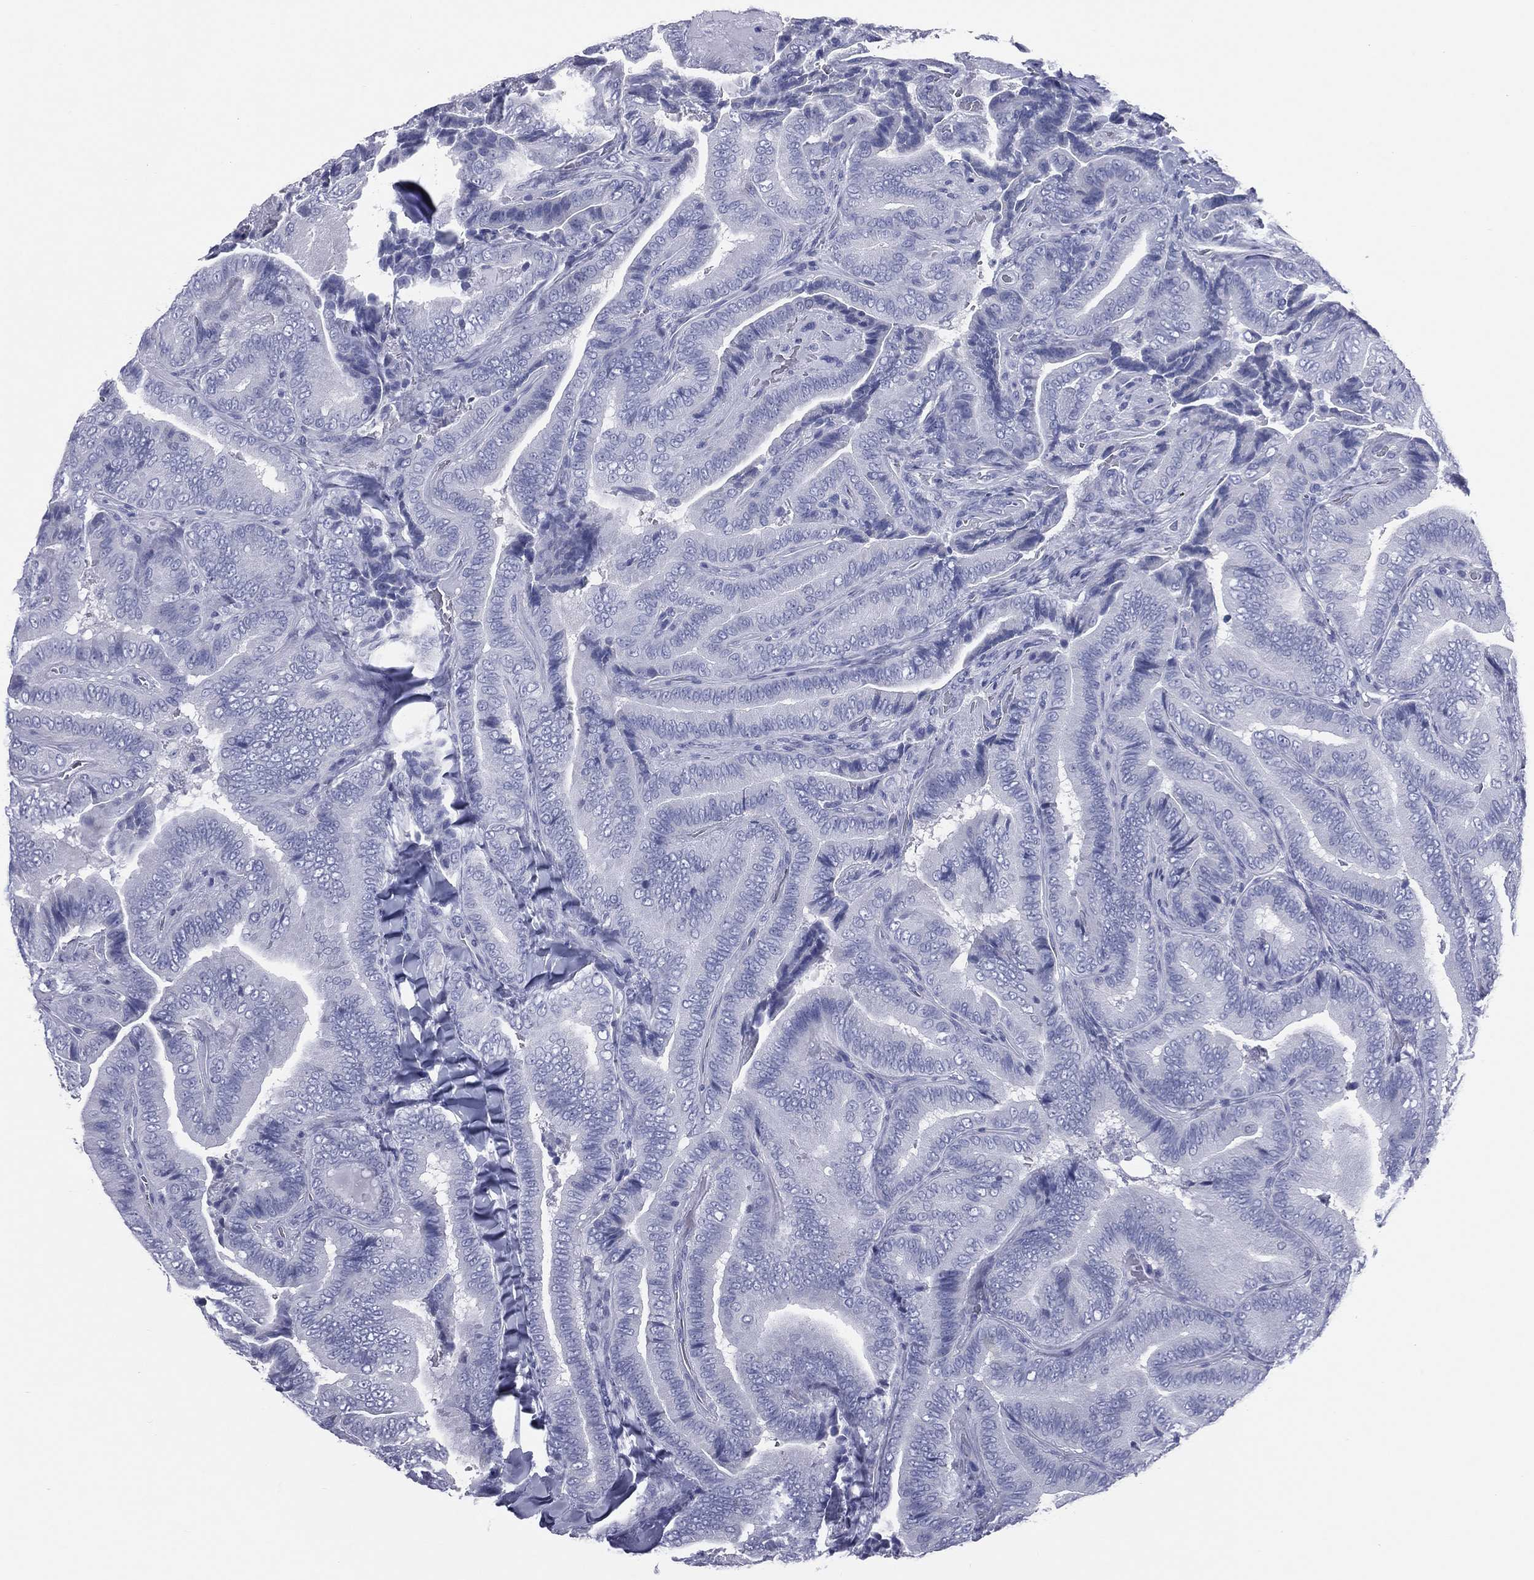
{"staining": {"intensity": "negative", "quantity": "none", "location": "none"}, "tissue": "thyroid cancer", "cell_type": "Tumor cells", "image_type": "cancer", "snomed": [{"axis": "morphology", "description": "Papillary adenocarcinoma, NOS"}, {"axis": "topography", "description": "Thyroid gland"}], "caption": "This is an IHC photomicrograph of thyroid papillary adenocarcinoma. There is no expression in tumor cells.", "gene": "MLN", "patient": {"sex": "male", "age": 61}}